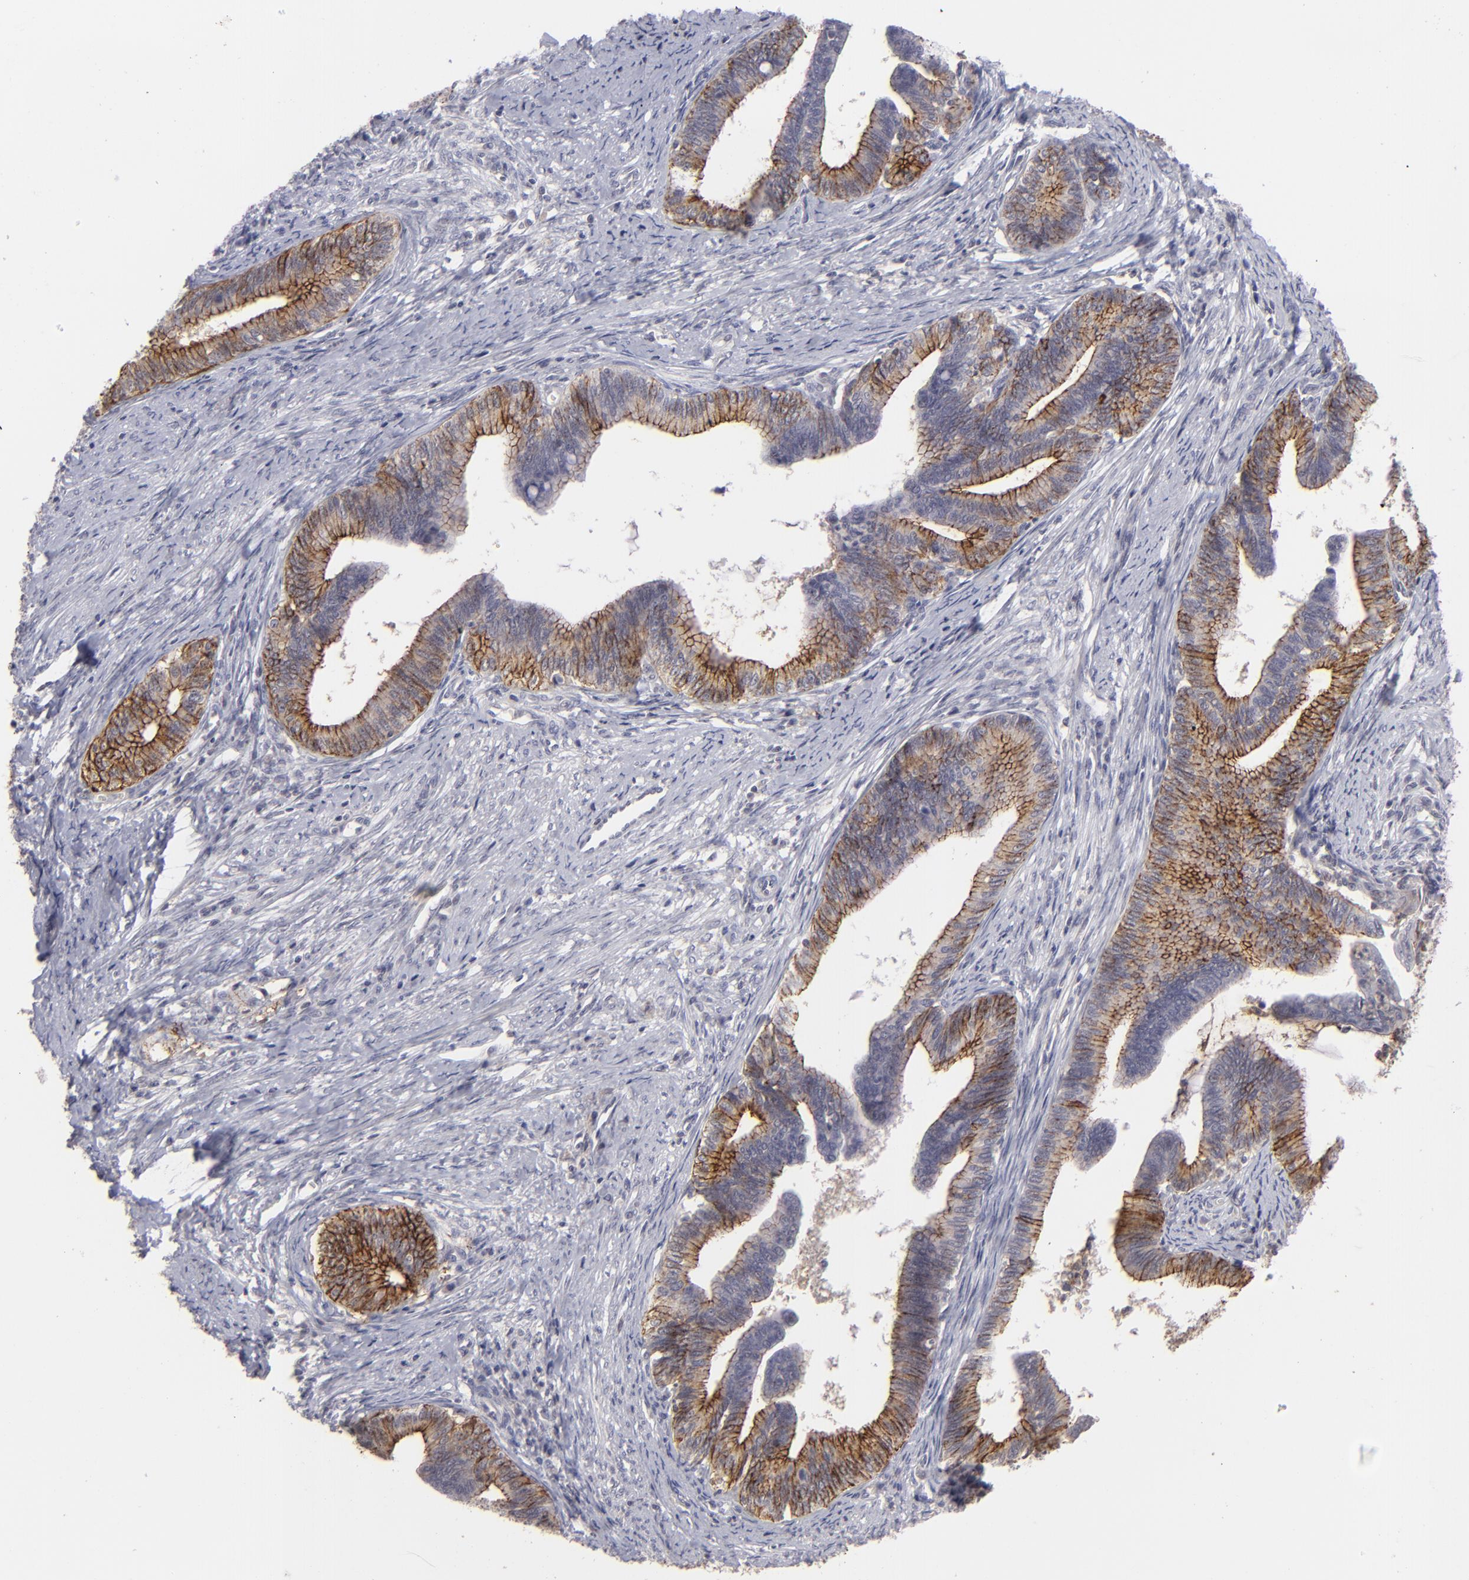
{"staining": {"intensity": "strong", "quantity": "25%-75%", "location": "cytoplasmic/membranous"}, "tissue": "cervical cancer", "cell_type": "Tumor cells", "image_type": "cancer", "snomed": [{"axis": "morphology", "description": "Adenocarcinoma, NOS"}, {"axis": "topography", "description": "Cervix"}], "caption": "High-magnification brightfield microscopy of adenocarcinoma (cervical) stained with DAB (brown) and counterstained with hematoxylin (blue). tumor cells exhibit strong cytoplasmic/membranous positivity is present in approximately25%-75% of cells. (DAB IHC, brown staining for protein, blue staining for nuclei).", "gene": "CLDN2", "patient": {"sex": "female", "age": 36}}